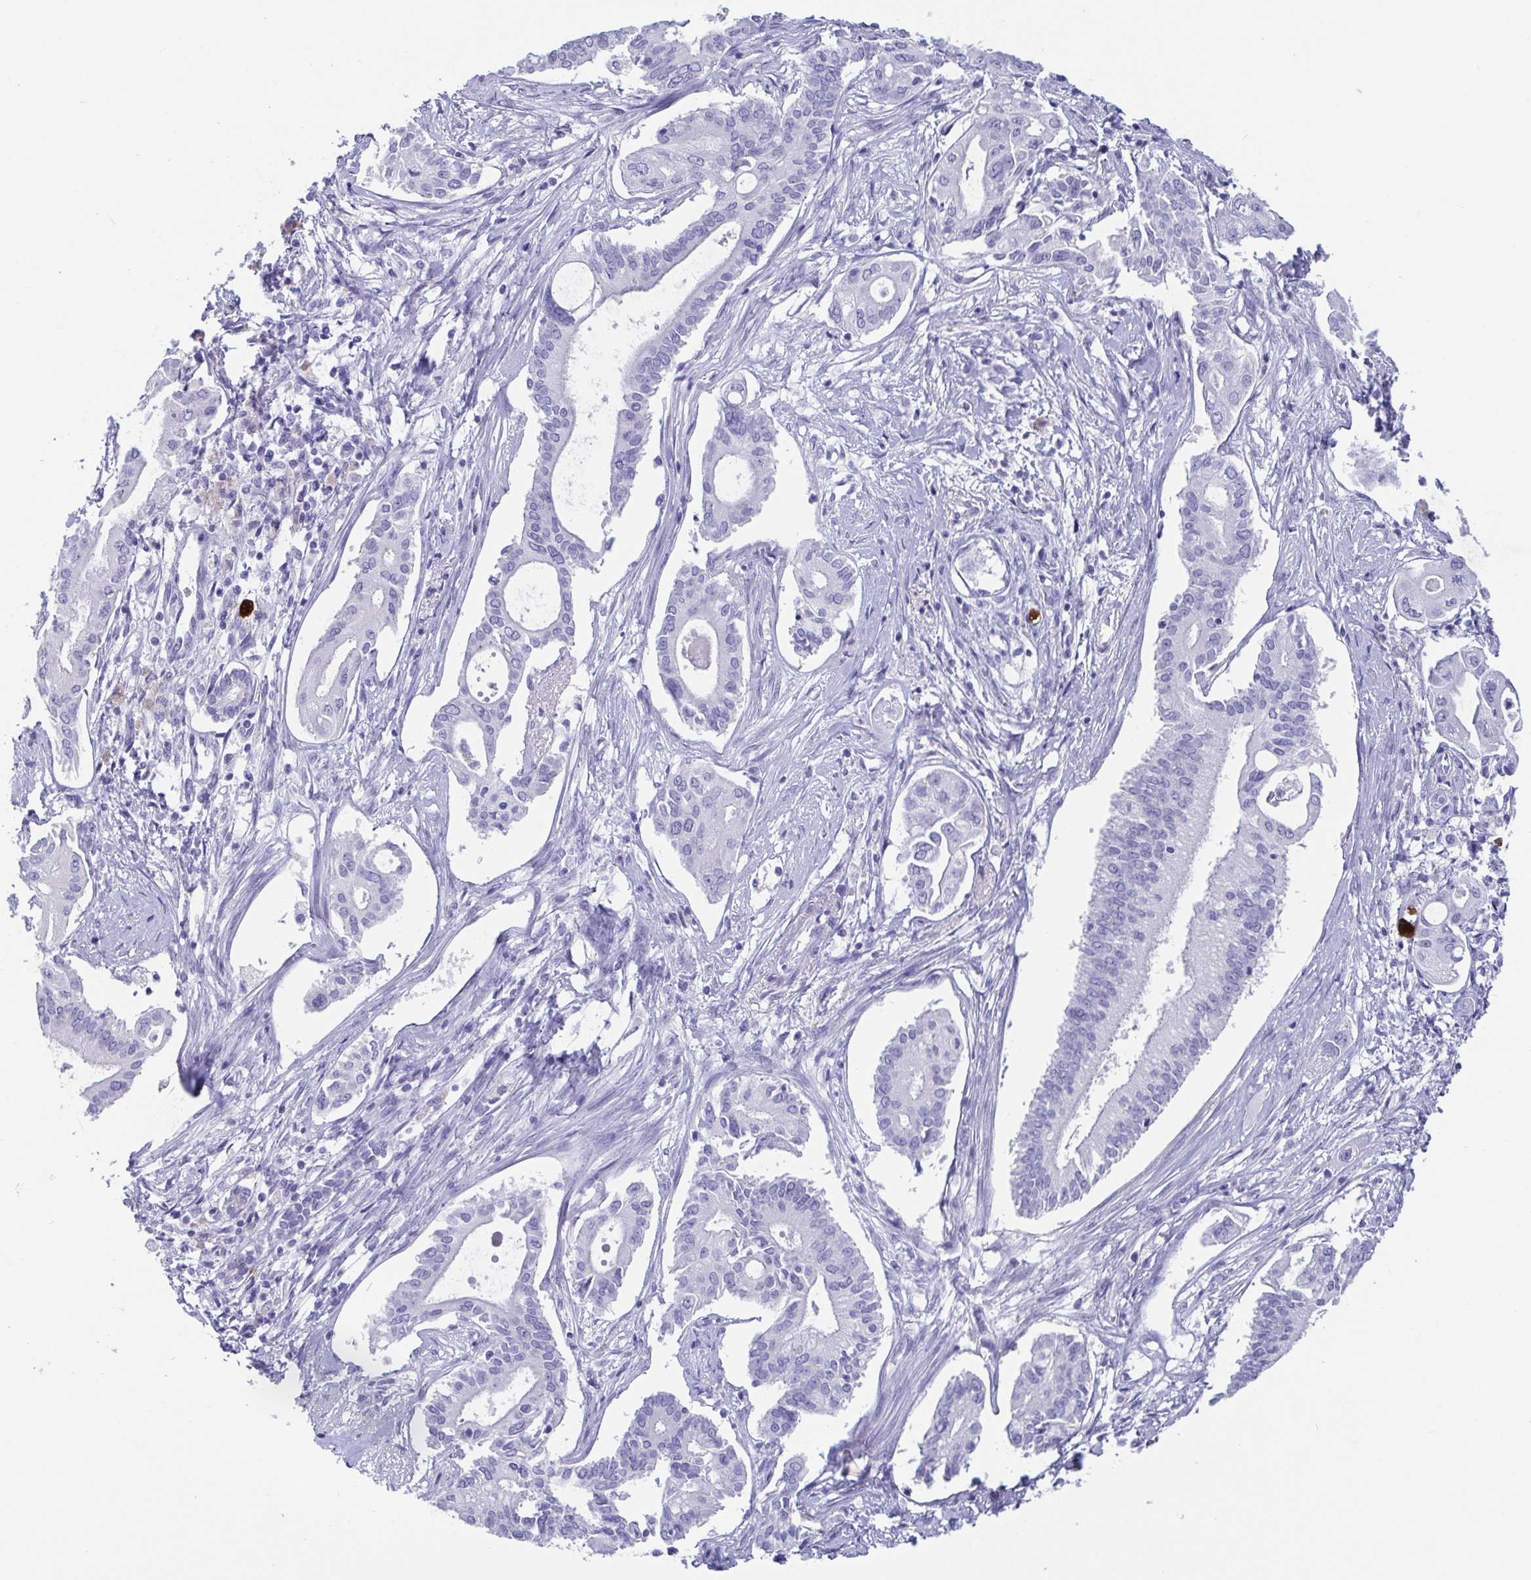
{"staining": {"intensity": "negative", "quantity": "none", "location": "none"}, "tissue": "pancreatic cancer", "cell_type": "Tumor cells", "image_type": "cancer", "snomed": [{"axis": "morphology", "description": "Adenocarcinoma, NOS"}, {"axis": "topography", "description": "Pancreas"}], "caption": "Tumor cells show no significant protein staining in pancreatic cancer (adenocarcinoma).", "gene": "SCGN", "patient": {"sex": "female", "age": 68}}